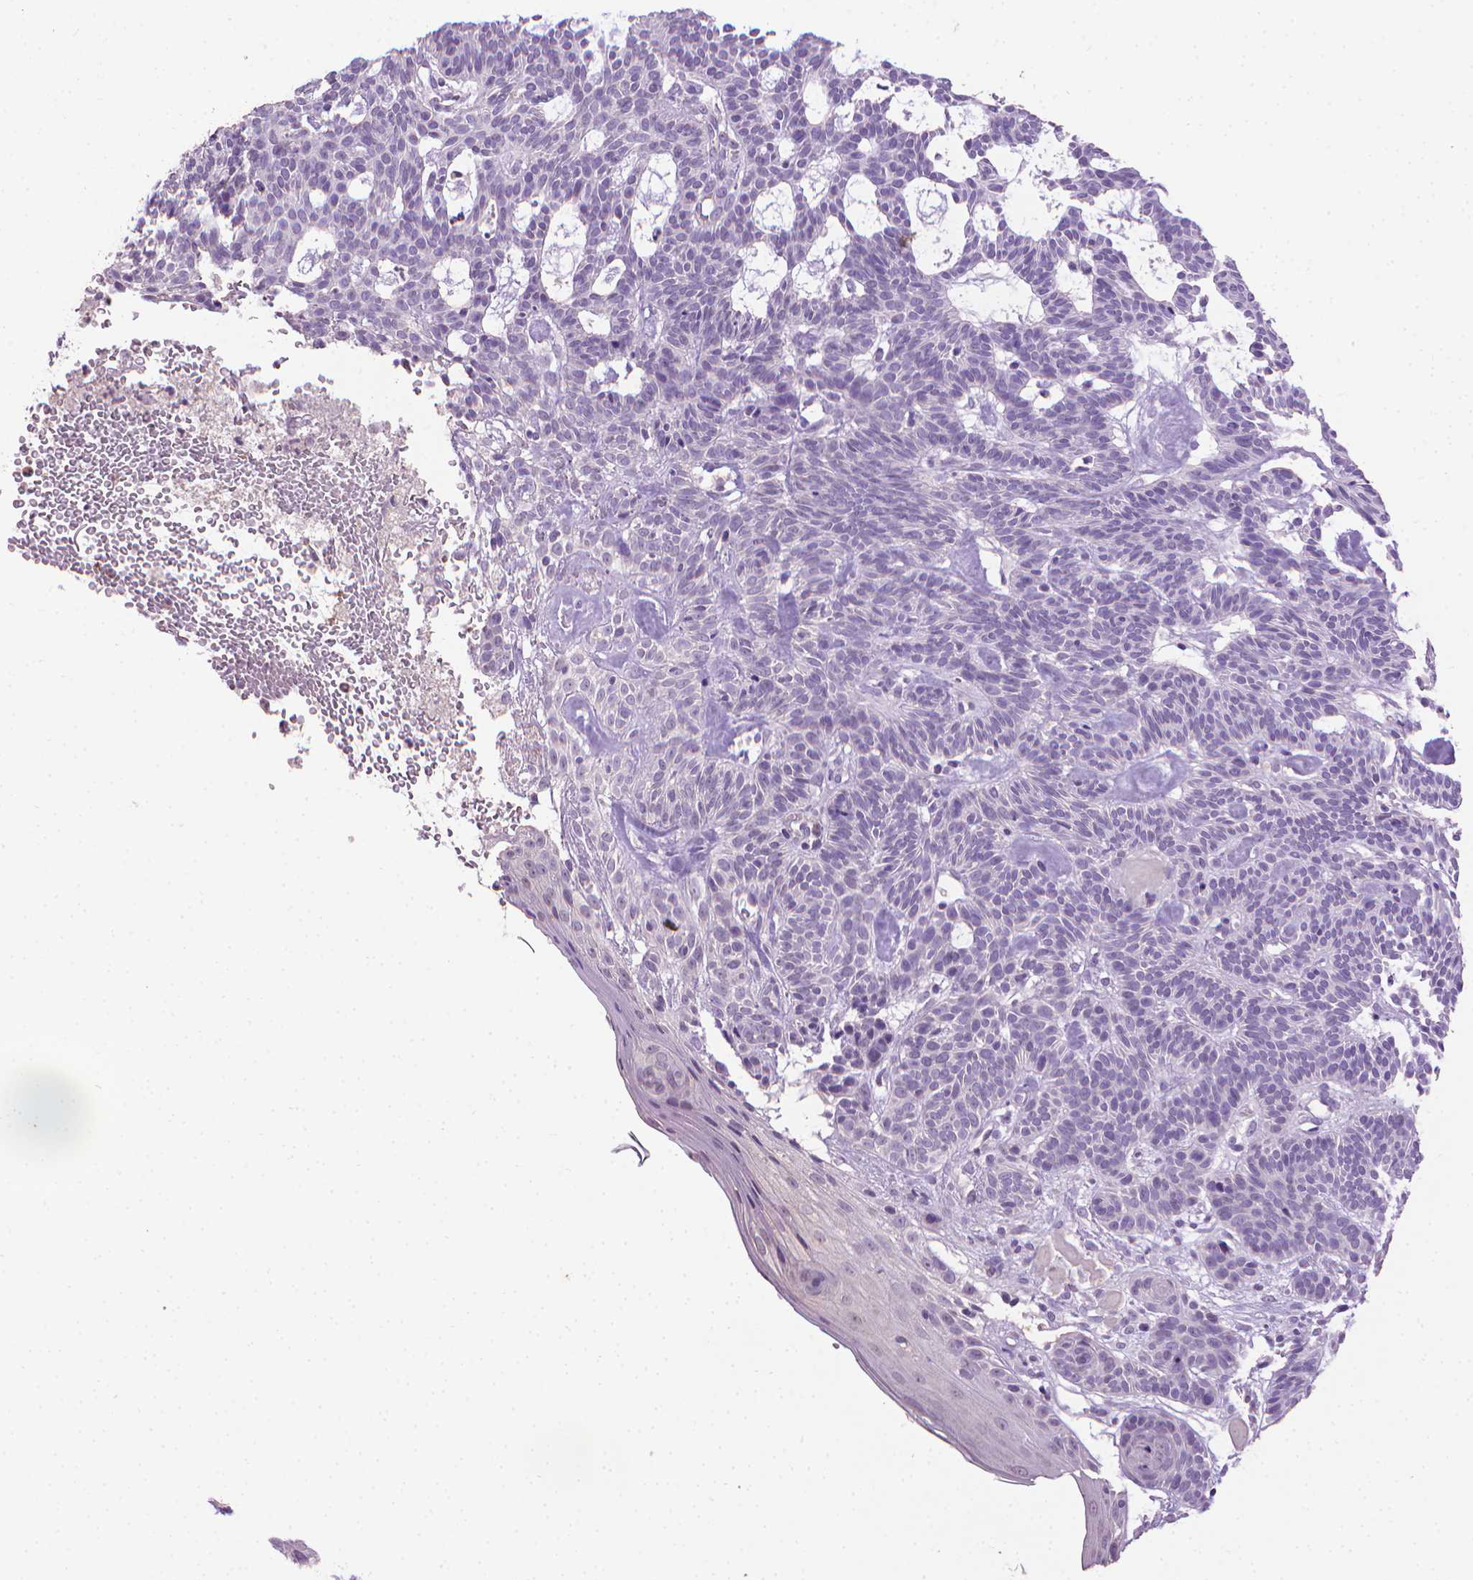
{"staining": {"intensity": "negative", "quantity": "none", "location": "none"}, "tissue": "skin cancer", "cell_type": "Tumor cells", "image_type": "cancer", "snomed": [{"axis": "morphology", "description": "Basal cell carcinoma"}, {"axis": "topography", "description": "Skin"}], "caption": "Immunohistochemistry (IHC) histopathology image of neoplastic tissue: human skin basal cell carcinoma stained with DAB demonstrates no significant protein expression in tumor cells. Nuclei are stained in blue.", "gene": "CDKN2D", "patient": {"sex": "male", "age": 85}}